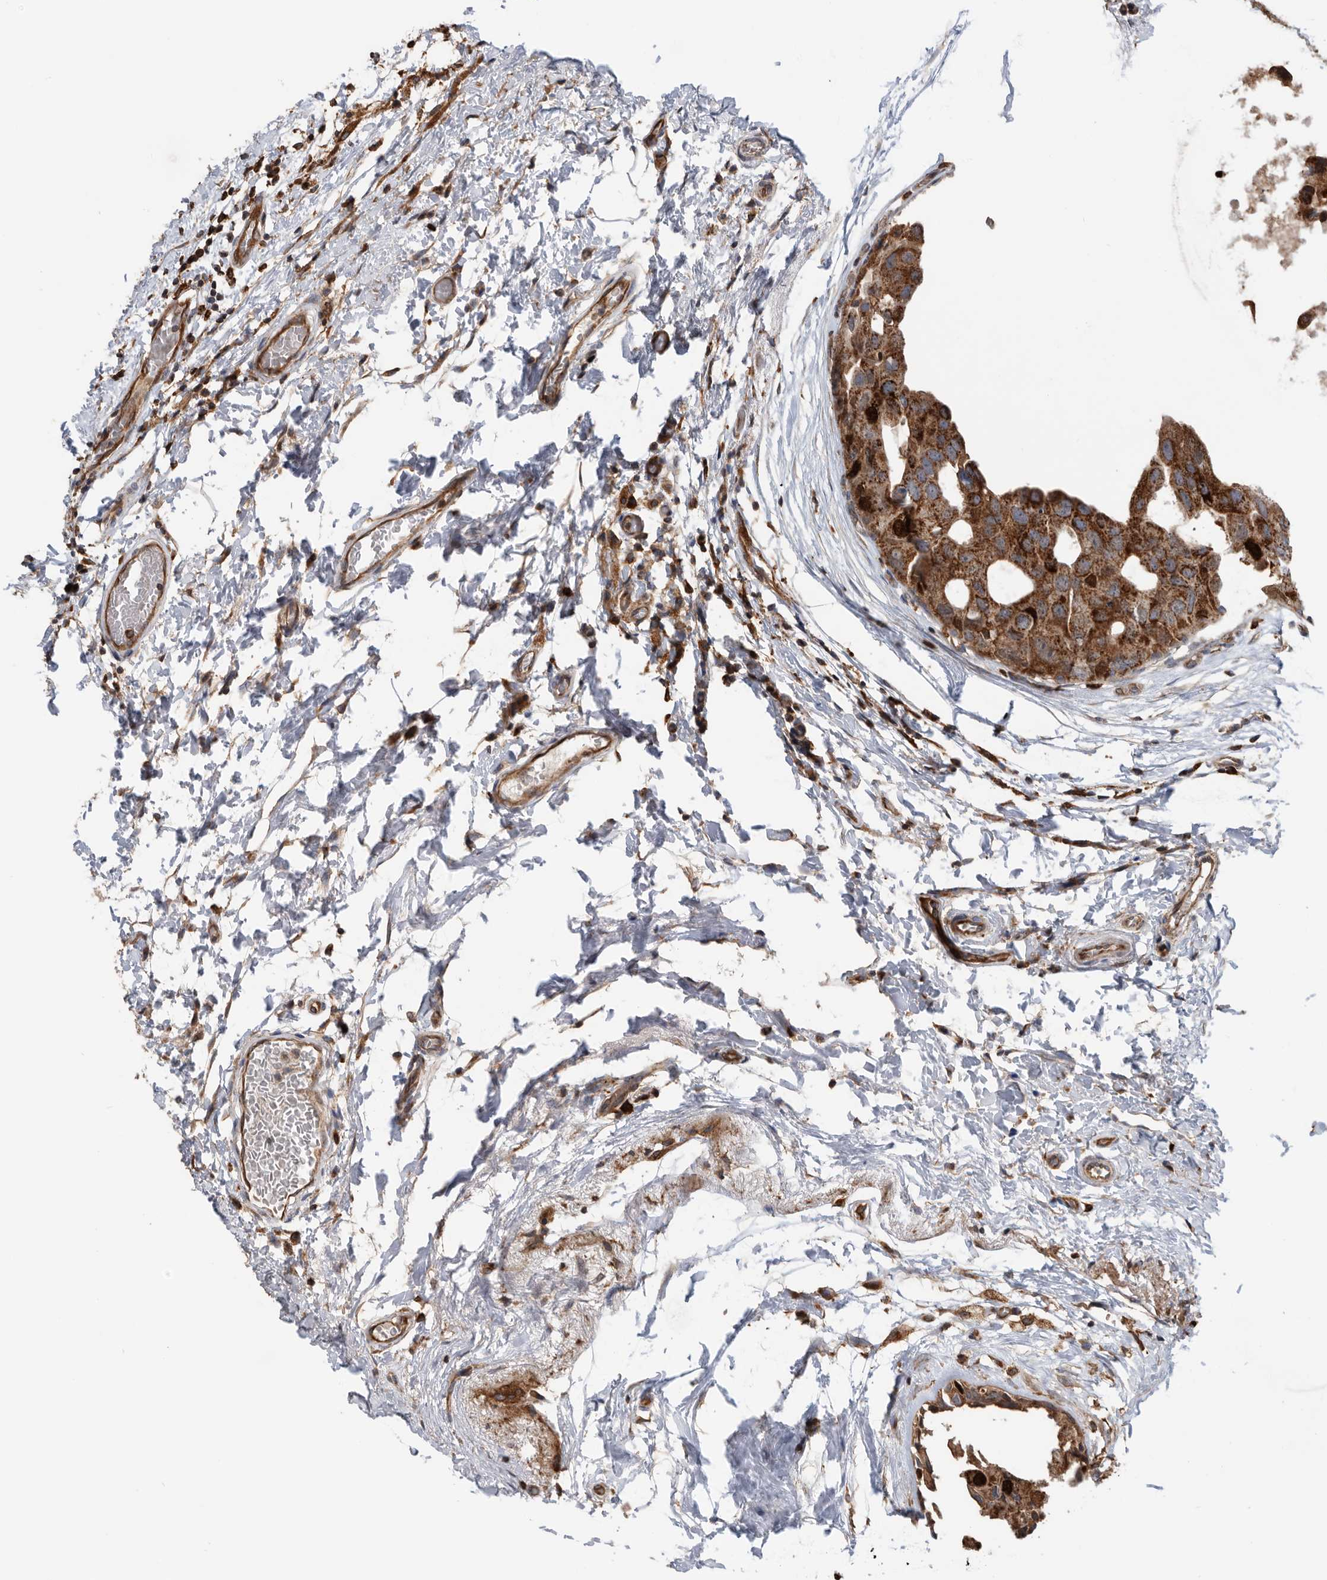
{"staining": {"intensity": "strong", "quantity": ">75%", "location": "cytoplasmic/membranous"}, "tissue": "breast cancer", "cell_type": "Tumor cells", "image_type": "cancer", "snomed": [{"axis": "morphology", "description": "Duct carcinoma"}, {"axis": "topography", "description": "Breast"}], "caption": "This is a photomicrograph of immunohistochemistry staining of breast infiltrating ductal carcinoma, which shows strong expression in the cytoplasmic/membranous of tumor cells.", "gene": "ATAD2", "patient": {"sex": "female", "age": 62}}